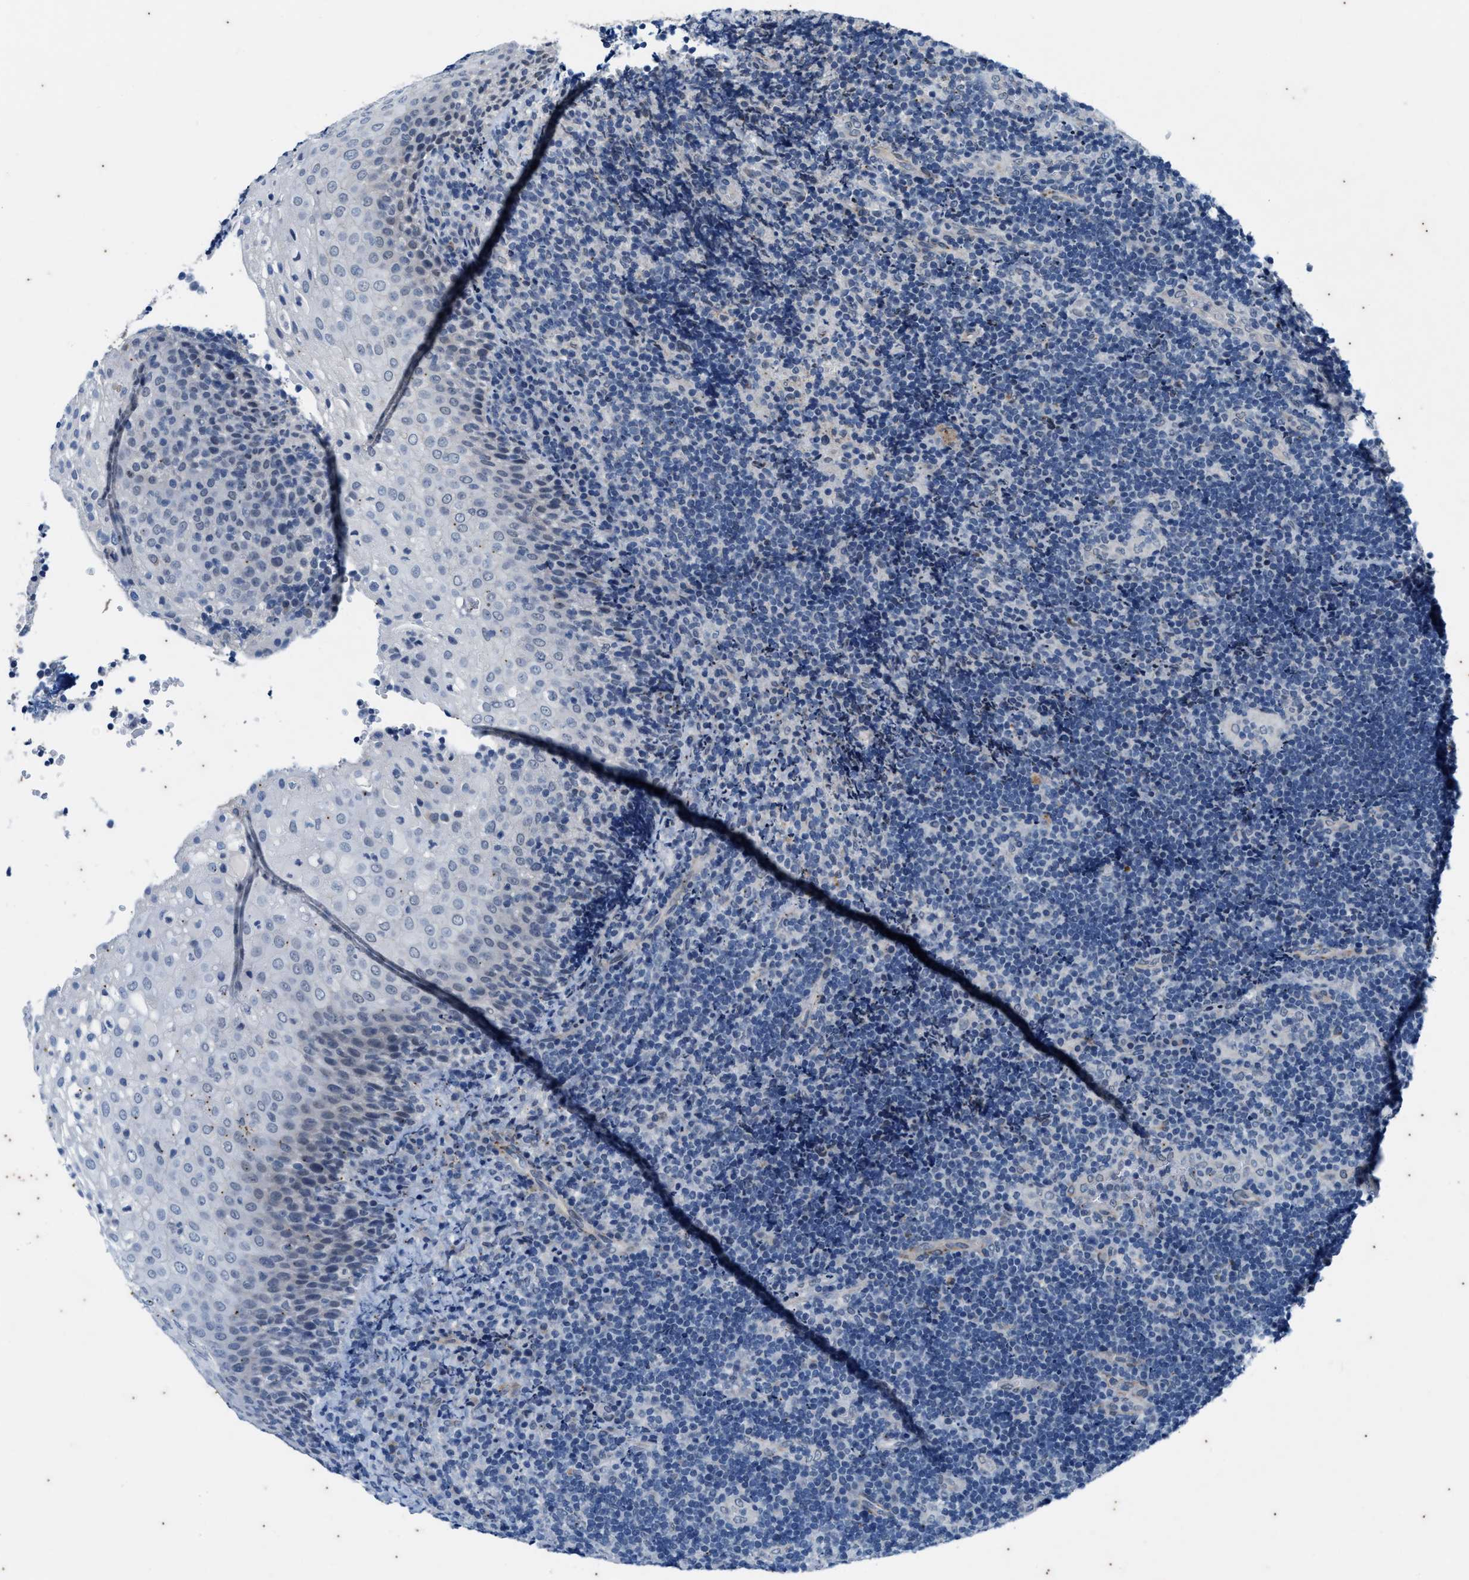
{"staining": {"intensity": "negative", "quantity": "none", "location": "none"}, "tissue": "lymphoma", "cell_type": "Tumor cells", "image_type": "cancer", "snomed": [{"axis": "morphology", "description": "Malignant lymphoma, non-Hodgkin's type, High grade"}, {"axis": "topography", "description": "Tonsil"}], "caption": "Malignant lymphoma, non-Hodgkin's type (high-grade) was stained to show a protein in brown. There is no significant expression in tumor cells. (Brightfield microscopy of DAB IHC at high magnification).", "gene": "KIF24", "patient": {"sex": "female", "age": 36}}